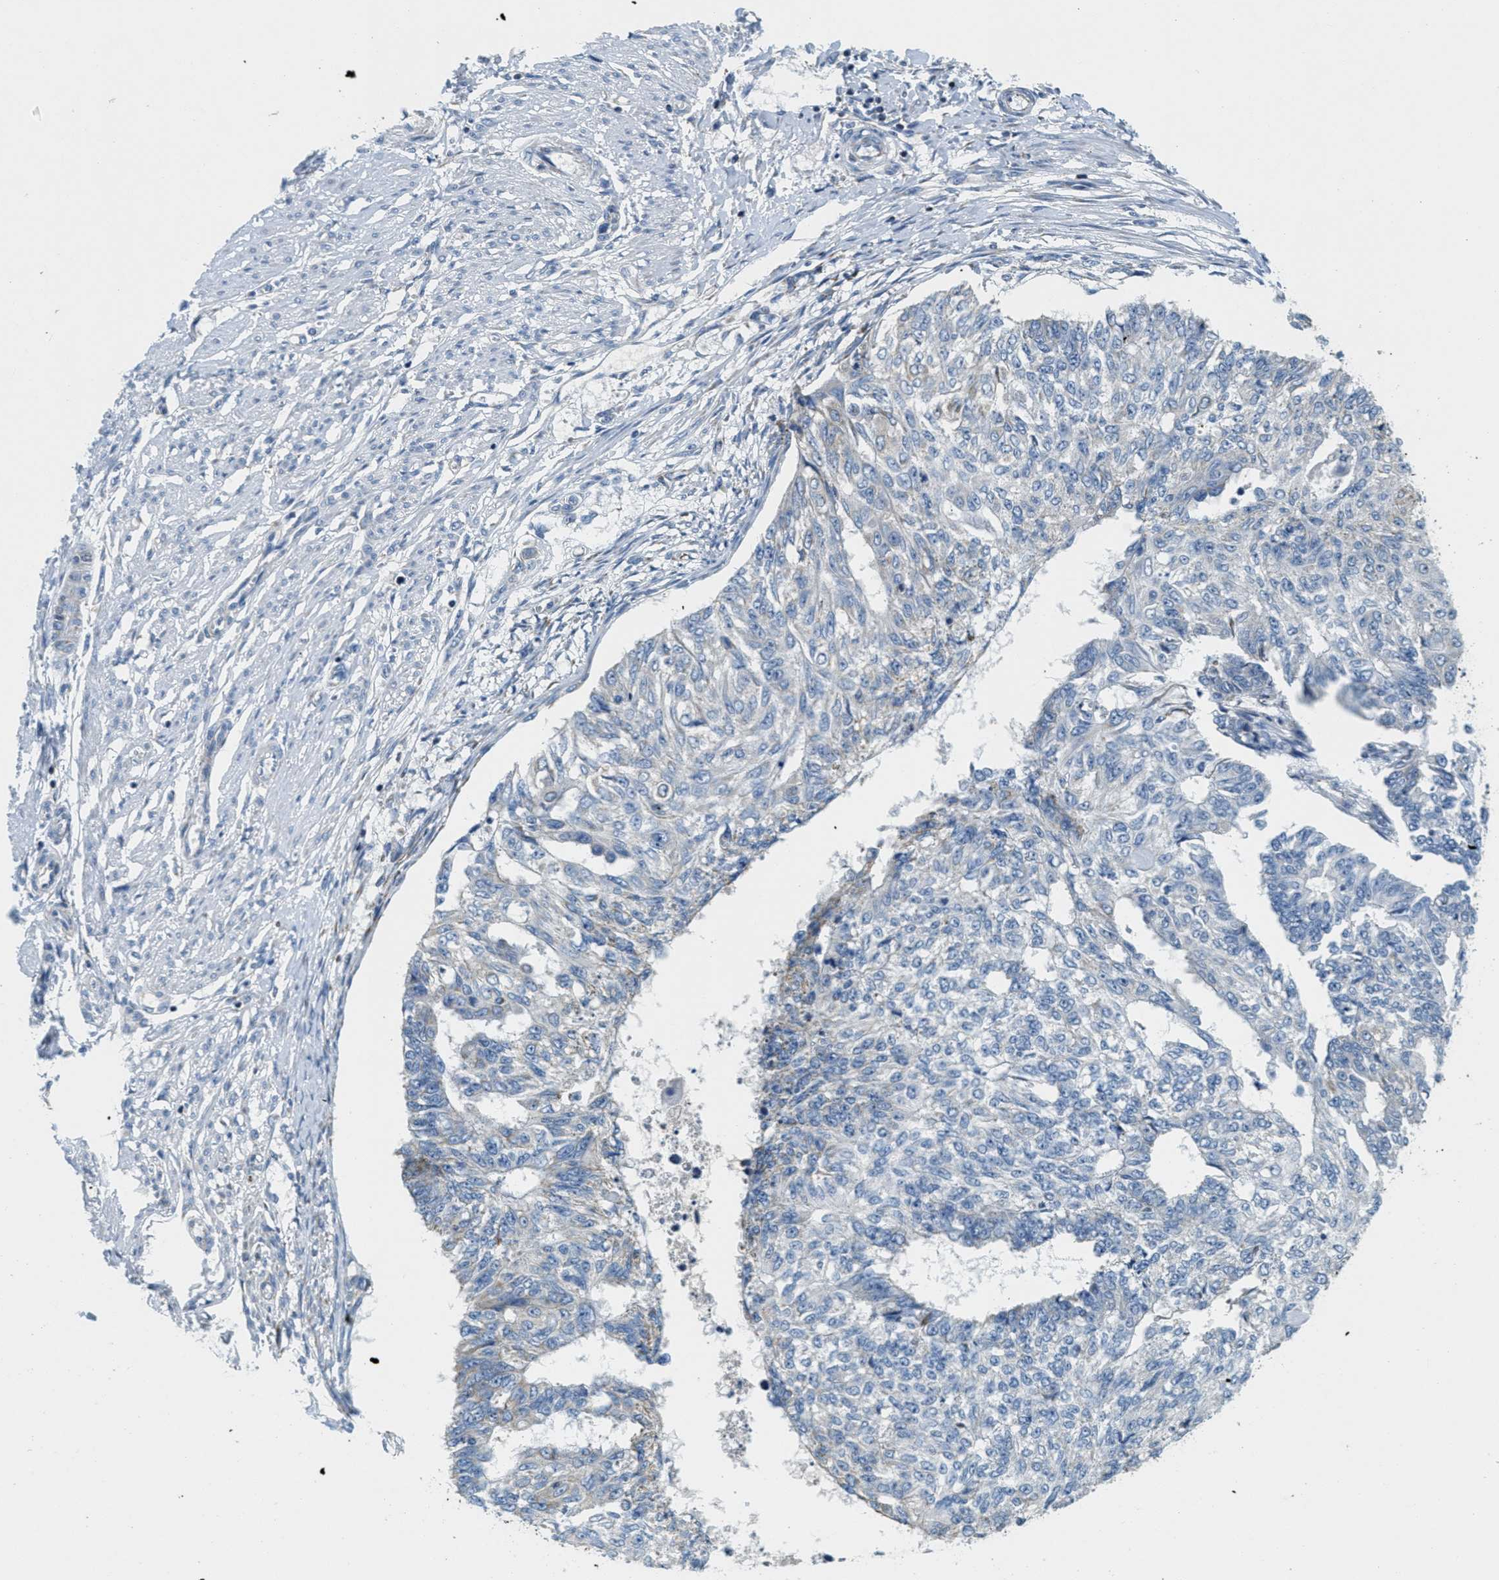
{"staining": {"intensity": "negative", "quantity": "none", "location": "none"}, "tissue": "endometrial cancer", "cell_type": "Tumor cells", "image_type": "cancer", "snomed": [{"axis": "morphology", "description": "Adenocarcinoma, NOS"}, {"axis": "topography", "description": "Endometrium"}], "caption": "Immunohistochemical staining of endometrial adenocarcinoma exhibits no significant staining in tumor cells. The staining is performed using DAB (3,3'-diaminobenzidine) brown chromogen with nuclei counter-stained in using hematoxylin.", "gene": "CA4", "patient": {"sex": "female", "age": 32}}